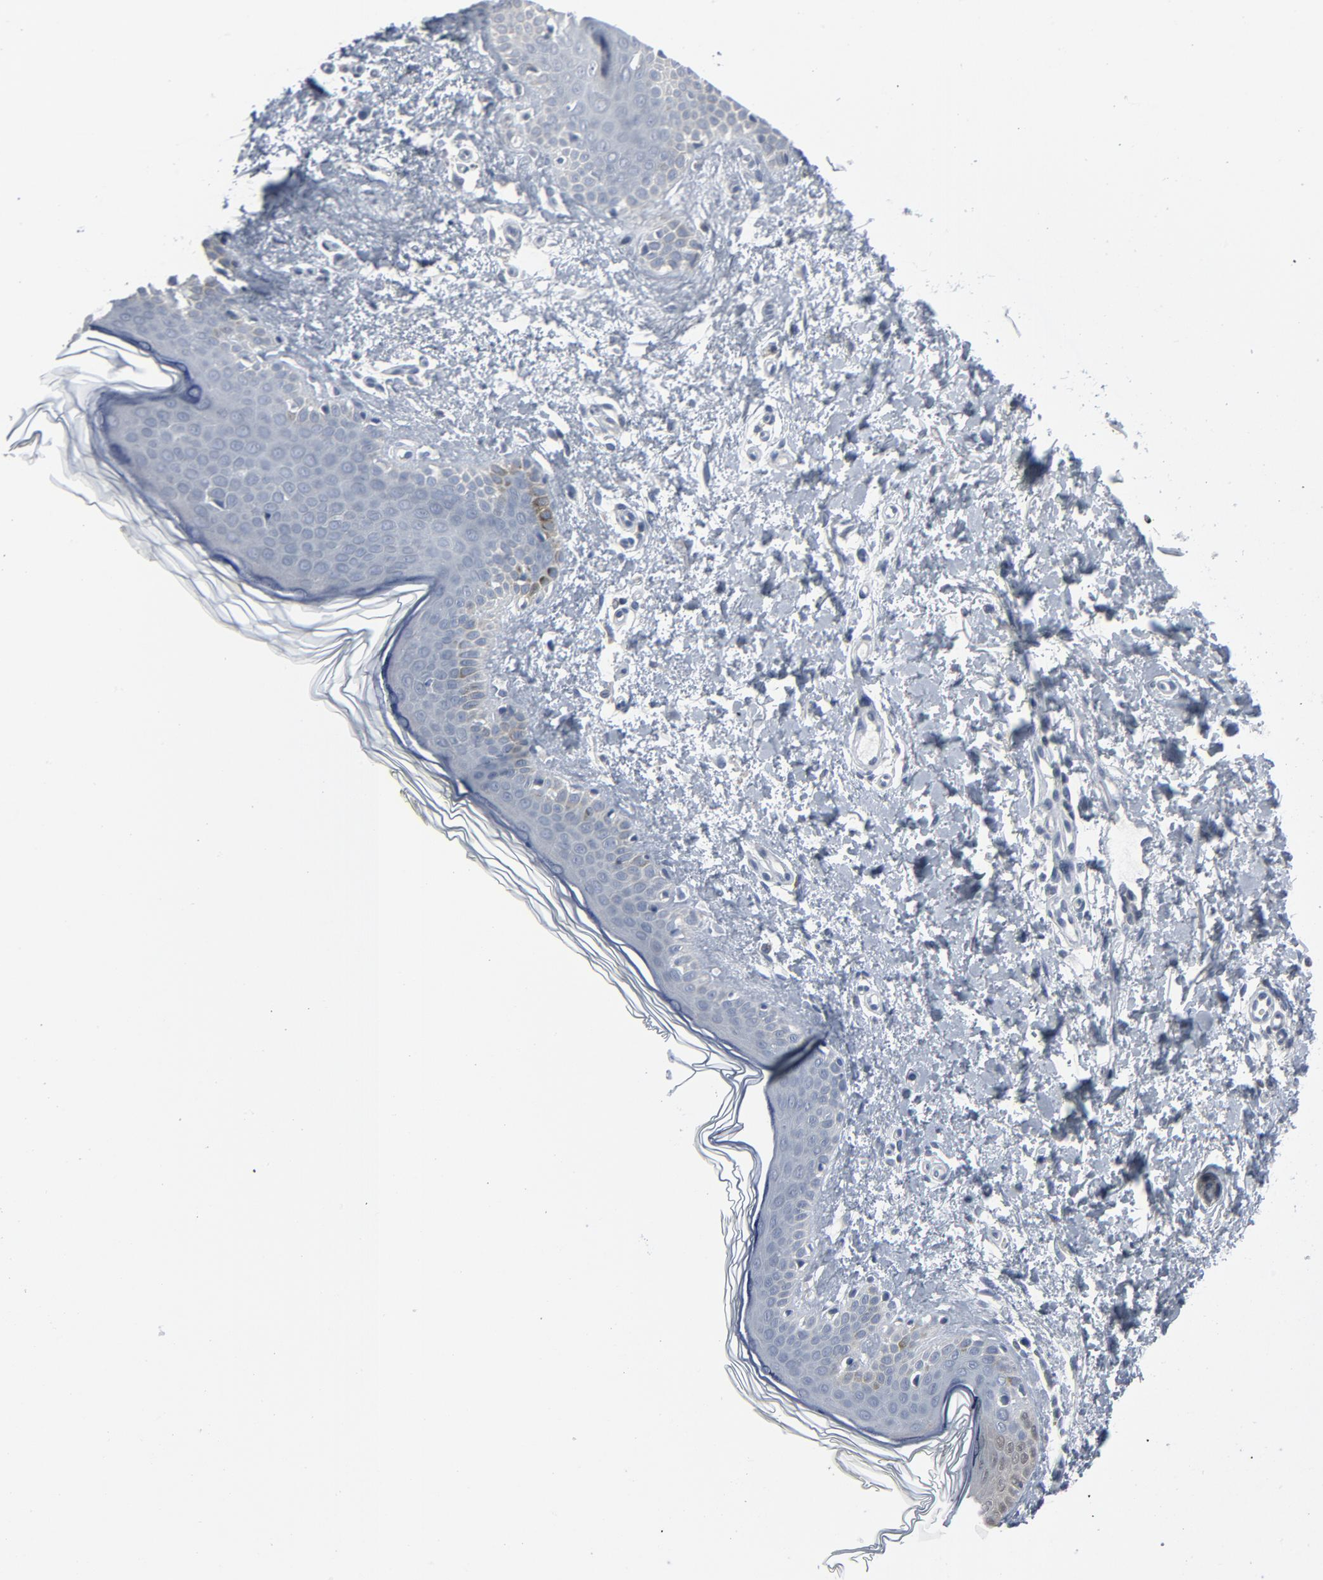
{"staining": {"intensity": "negative", "quantity": "none", "location": "none"}, "tissue": "skin", "cell_type": "Fibroblasts", "image_type": "normal", "snomed": [{"axis": "morphology", "description": "Normal tissue, NOS"}, {"axis": "topography", "description": "Skin"}], "caption": "Immunohistochemistry histopathology image of benign skin stained for a protein (brown), which reveals no staining in fibroblasts.", "gene": "GPX2", "patient": {"sex": "female", "age": 56}}